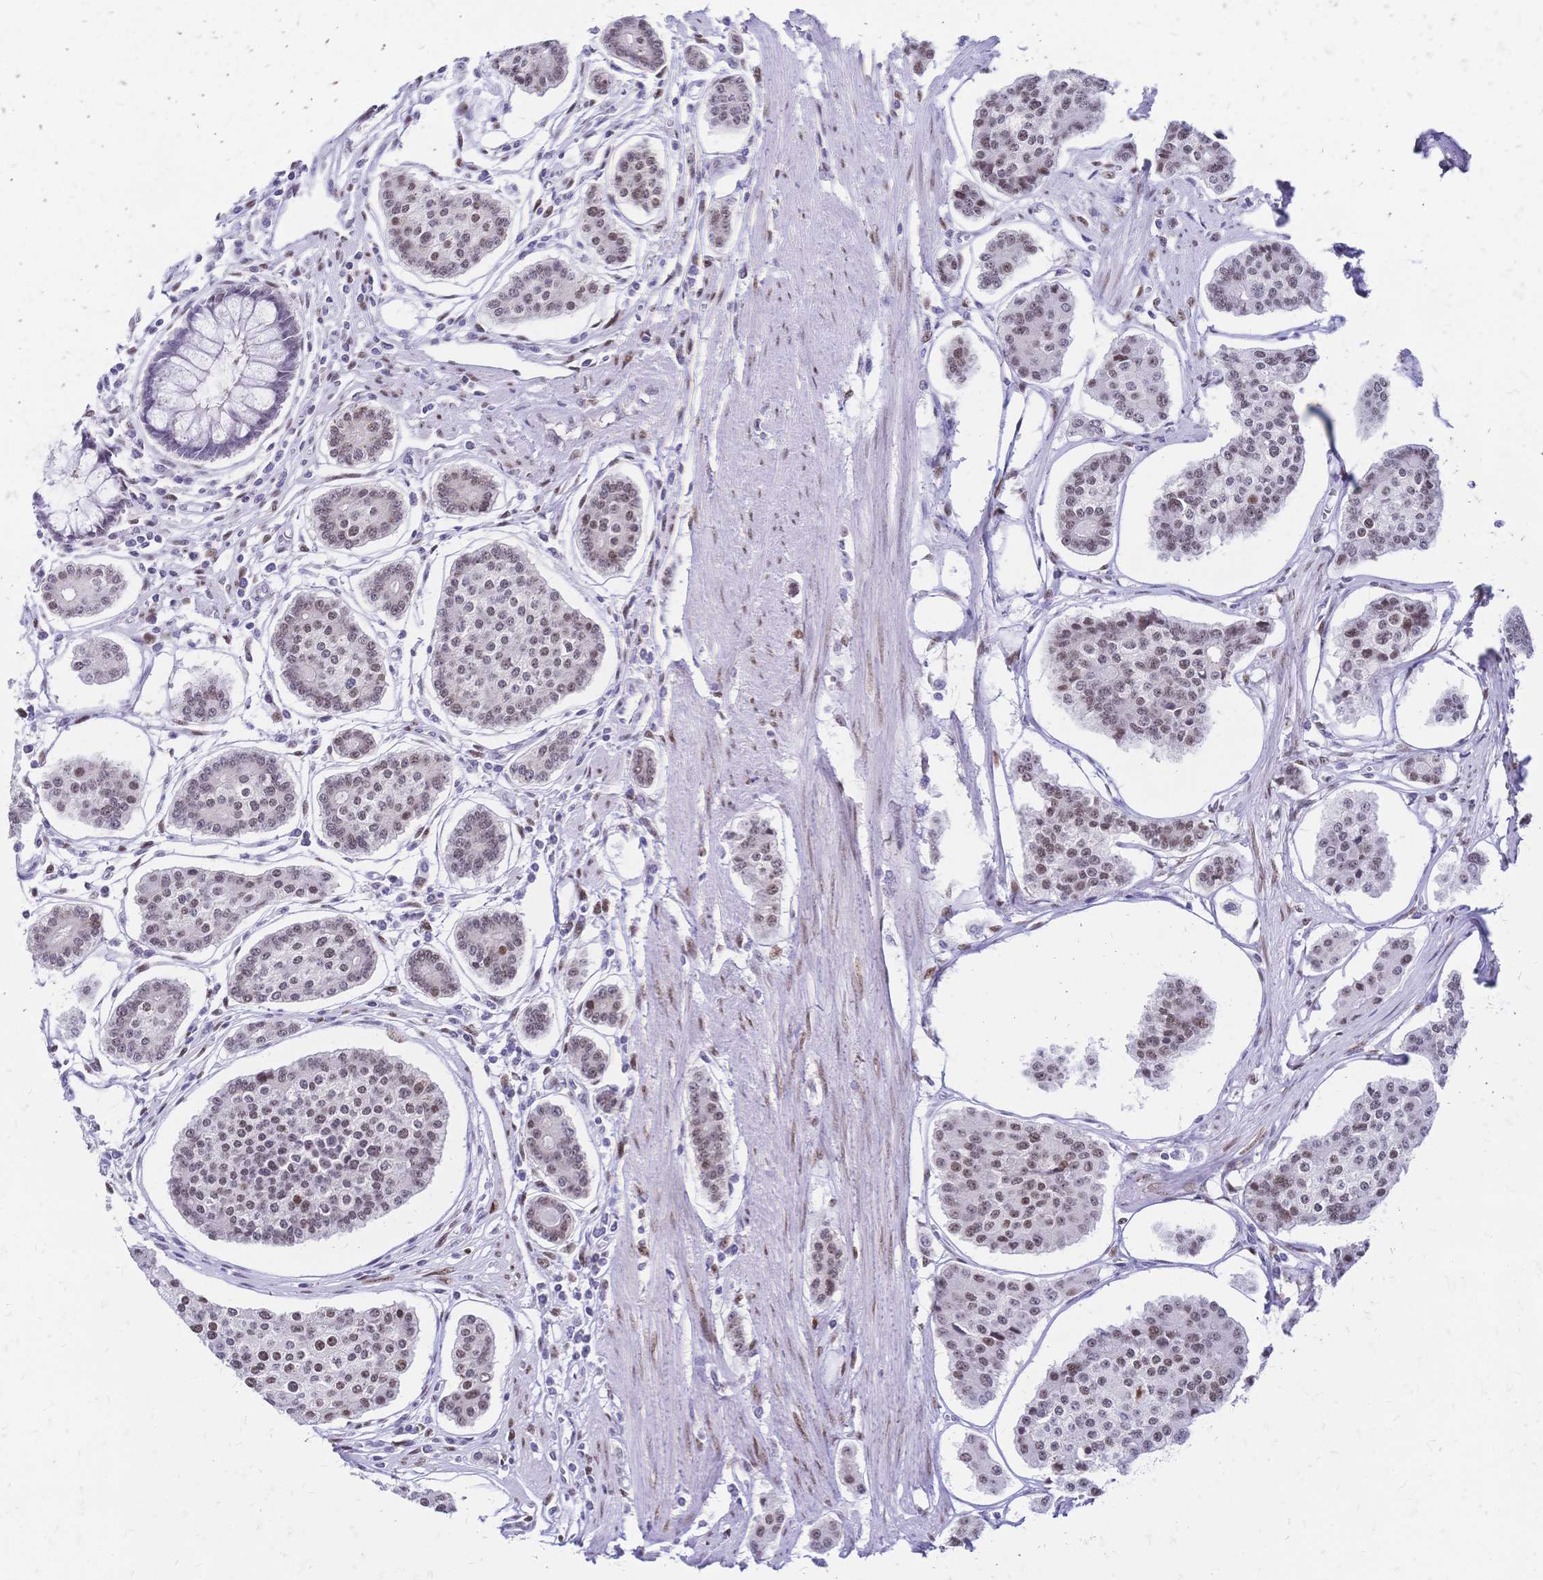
{"staining": {"intensity": "moderate", "quantity": "25%-75%", "location": "nuclear"}, "tissue": "carcinoid", "cell_type": "Tumor cells", "image_type": "cancer", "snomed": [{"axis": "morphology", "description": "Carcinoid, malignant, NOS"}, {"axis": "topography", "description": "Small intestine"}], "caption": "This is a histology image of immunohistochemistry (IHC) staining of carcinoid, which shows moderate staining in the nuclear of tumor cells.", "gene": "NFIC", "patient": {"sex": "female", "age": 65}}